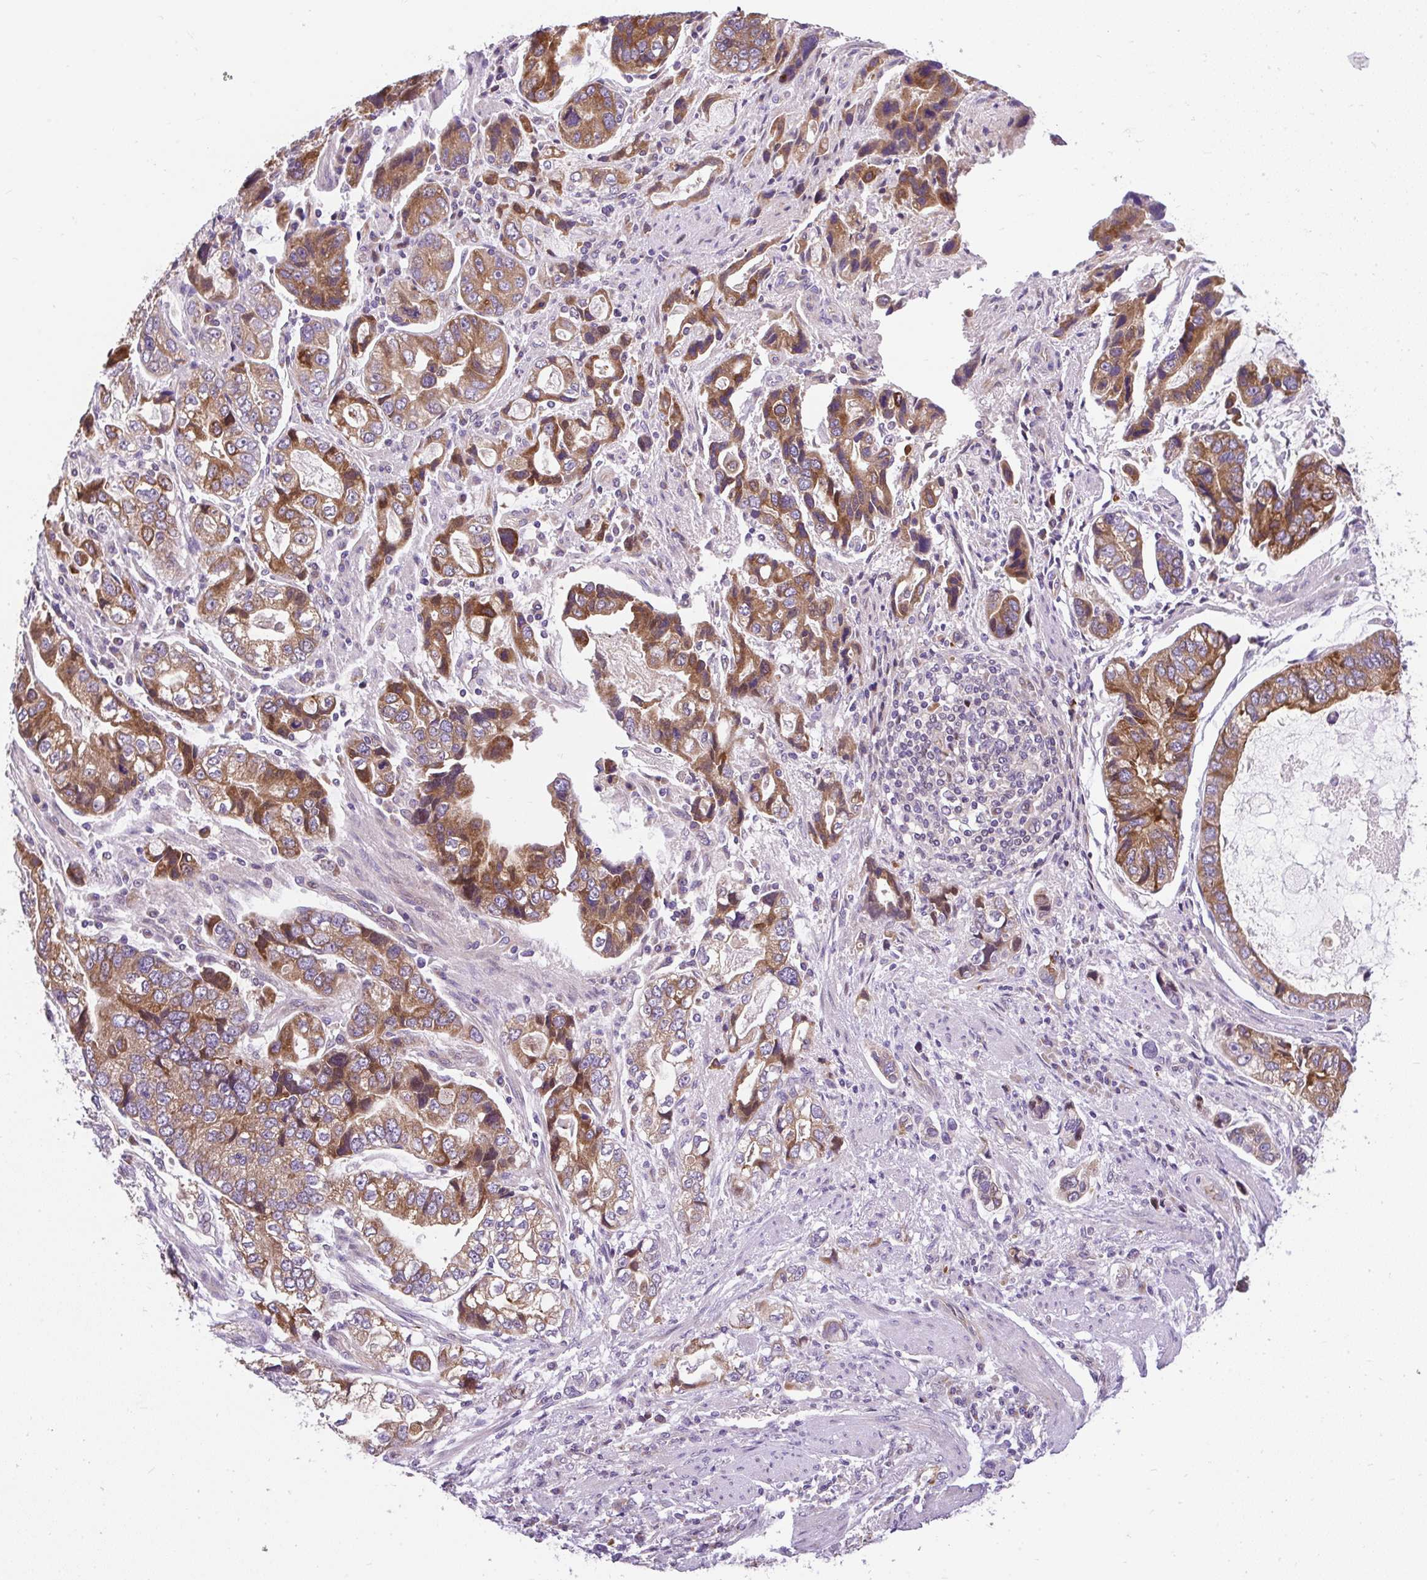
{"staining": {"intensity": "moderate", "quantity": ">75%", "location": "cytoplasmic/membranous"}, "tissue": "stomach cancer", "cell_type": "Tumor cells", "image_type": "cancer", "snomed": [{"axis": "morphology", "description": "Adenocarcinoma, NOS"}, {"axis": "topography", "description": "Stomach, lower"}], "caption": "The micrograph displays staining of stomach cancer (adenocarcinoma), revealing moderate cytoplasmic/membranous protein staining (brown color) within tumor cells. Using DAB (3,3'-diaminobenzidine) (brown) and hematoxylin (blue) stains, captured at high magnification using brightfield microscopy.", "gene": "CHIA", "patient": {"sex": "female", "age": 93}}